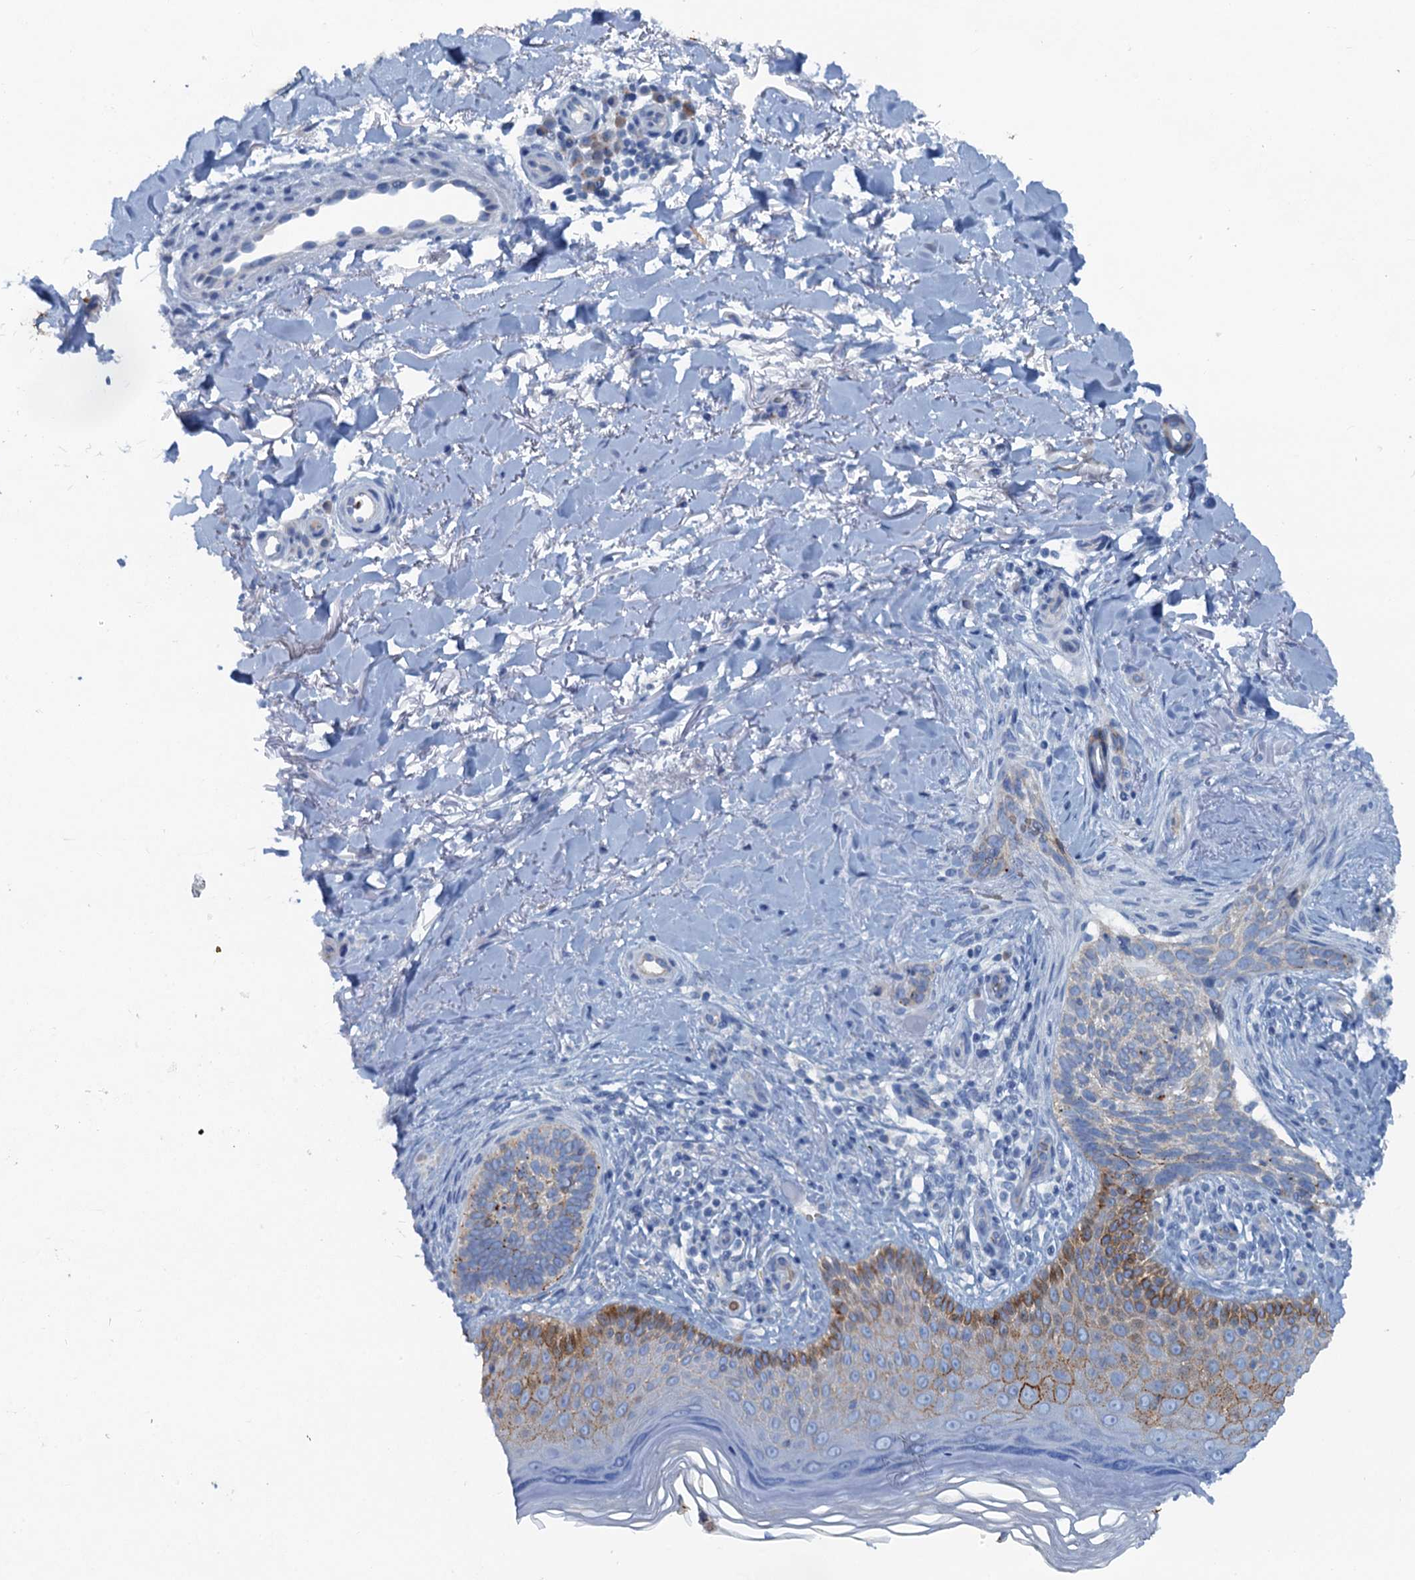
{"staining": {"intensity": "negative", "quantity": "none", "location": "none"}, "tissue": "skin cancer", "cell_type": "Tumor cells", "image_type": "cancer", "snomed": [{"axis": "morphology", "description": "Normal tissue, NOS"}, {"axis": "morphology", "description": "Basal cell carcinoma"}, {"axis": "topography", "description": "Skin"}], "caption": "An immunohistochemistry (IHC) photomicrograph of skin cancer is shown. There is no staining in tumor cells of skin cancer.", "gene": "MYADML2", "patient": {"sex": "female", "age": 67}}